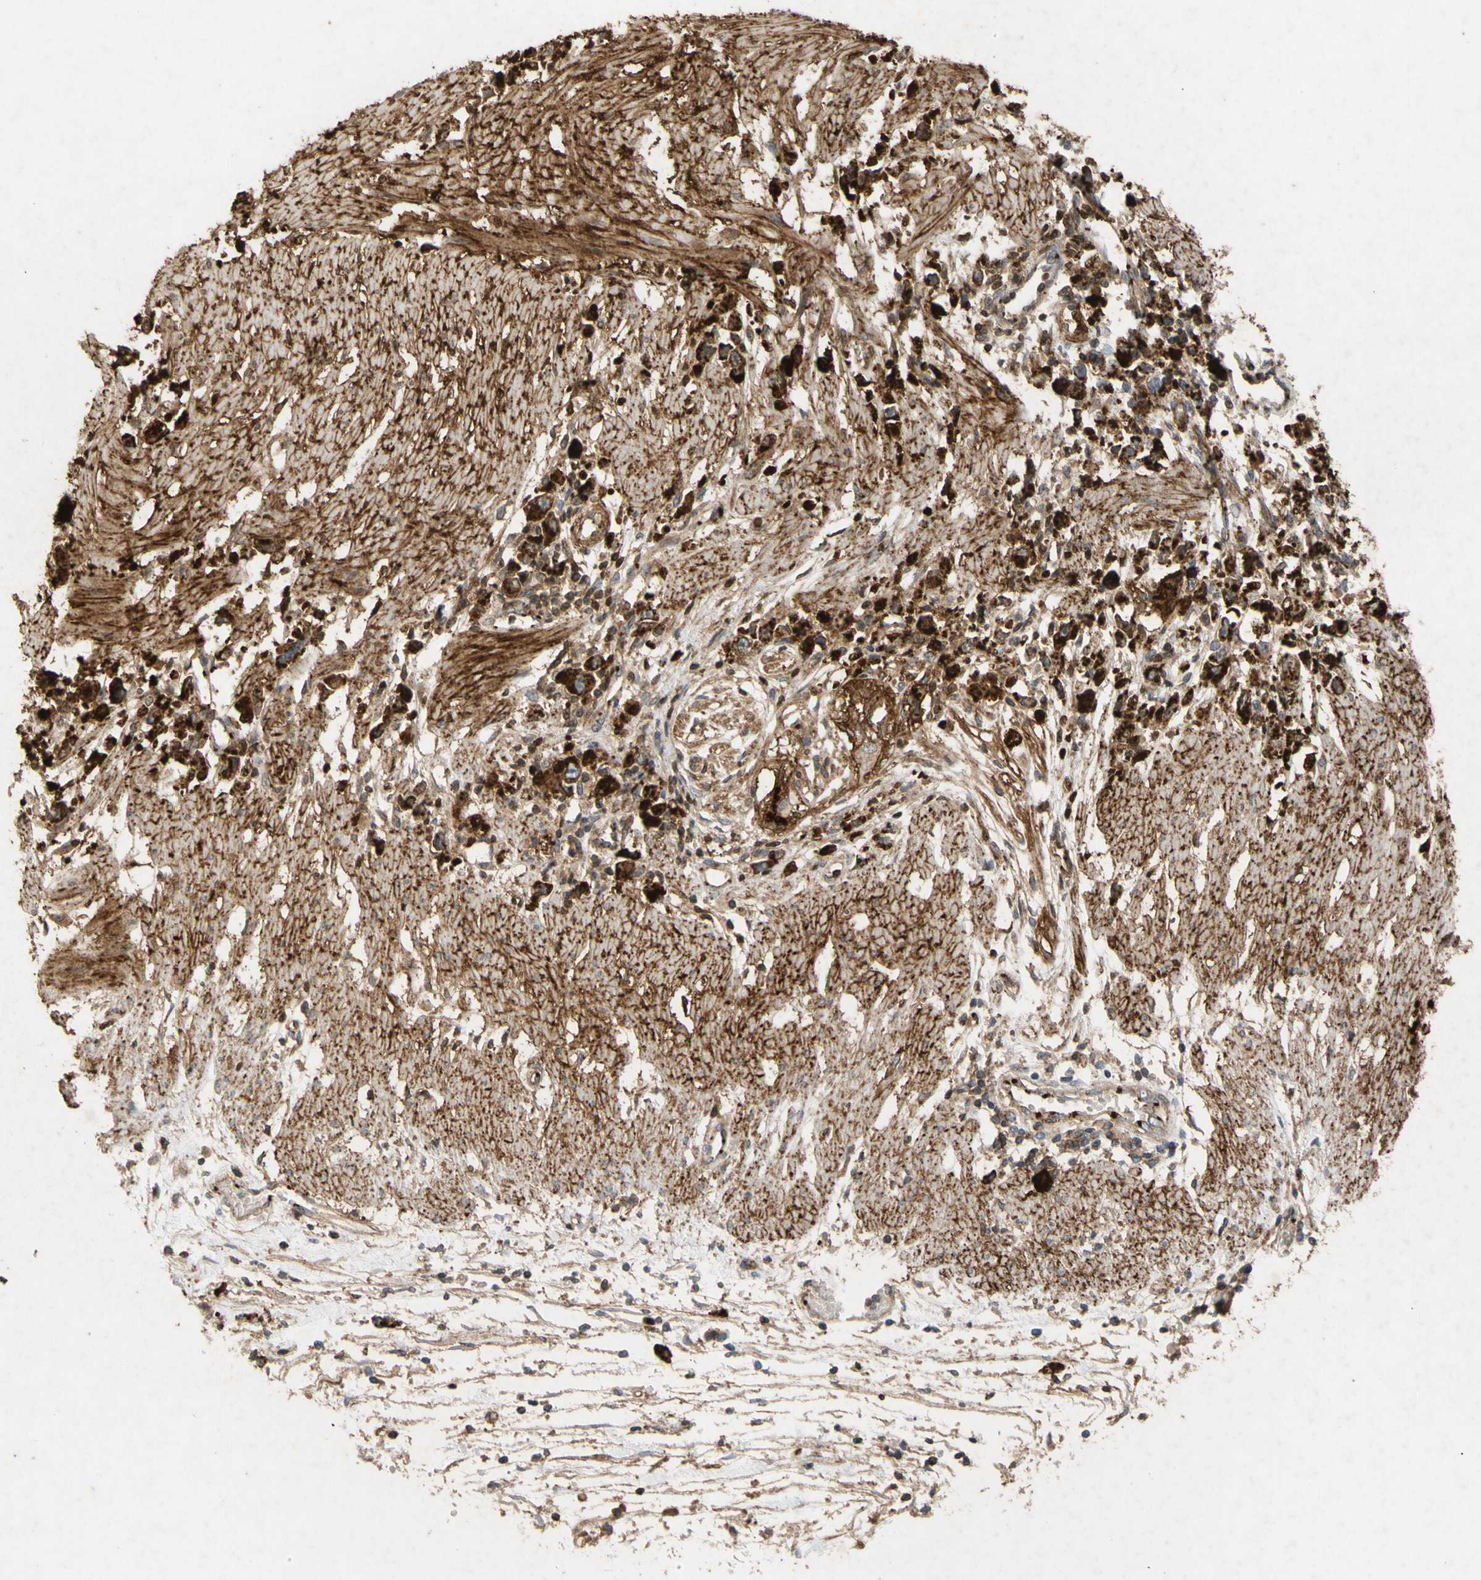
{"staining": {"intensity": "strong", "quantity": ">75%", "location": "cytoplasmic/membranous"}, "tissue": "stomach cancer", "cell_type": "Tumor cells", "image_type": "cancer", "snomed": [{"axis": "morphology", "description": "Adenocarcinoma, NOS"}, {"axis": "topography", "description": "Stomach"}], "caption": "Human stomach adenocarcinoma stained with a brown dye demonstrates strong cytoplasmic/membranous positive positivity in approximately >75% of tumor cells.", "gene": "ATP2A3", "patient": {"sex": "female", "age": 59}}